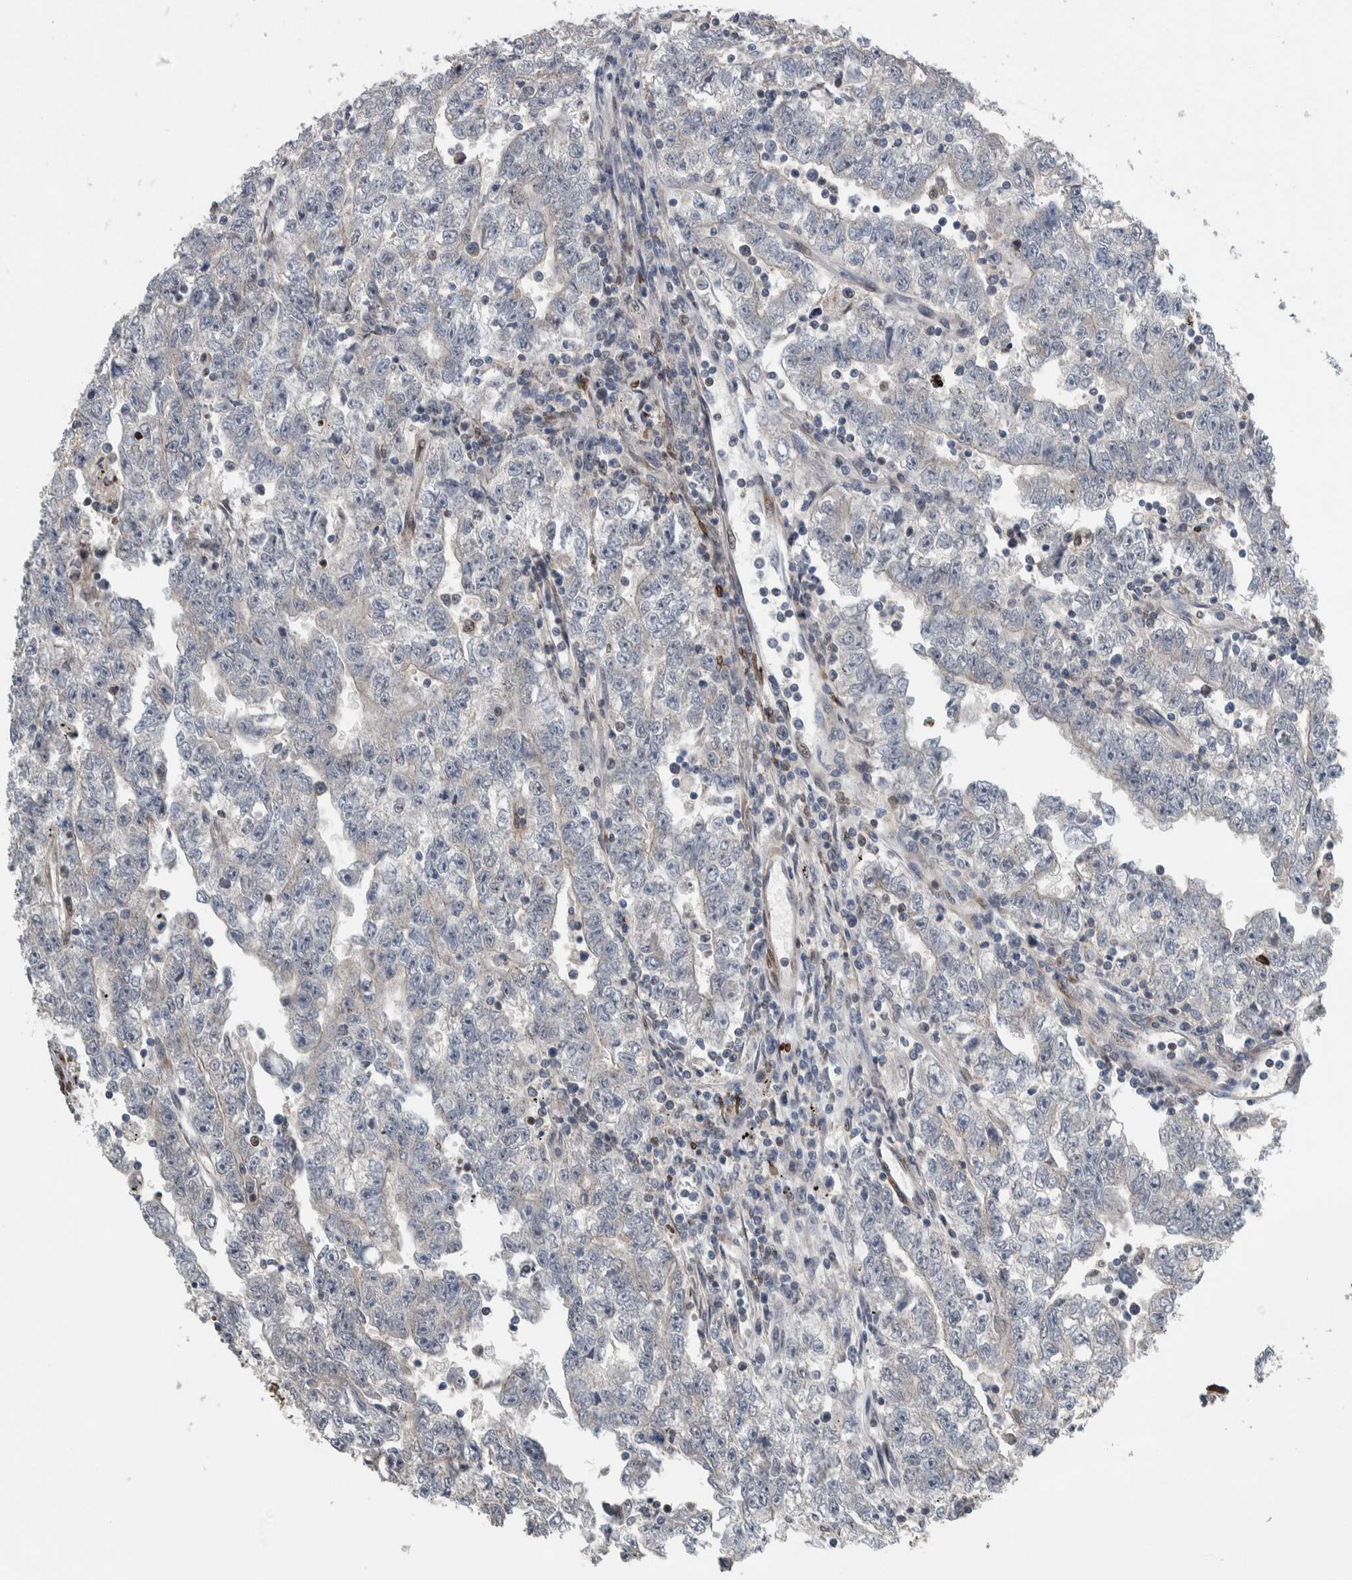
{"staining": {"intensity": "negative", "quantity": "none", "location": "none"}, "tissue": "testis cancer", "cell_type": "Tumor cells", "image_type": "cancer", "snomed": [{"axis": "morphology", "description": "Carcinoma, Embryonal, NOS"}, {"axis": "topography", "description": "Testis"}], "caption": "High magnification brightfield microscopy of testis embryonal carcinoma stained with DAB (brown) and counterstained with hematoxylin (blue): tumor cells show no significant expression.", "gene": "FAM135B", "patient": {"sex": "male", "age": 25}}